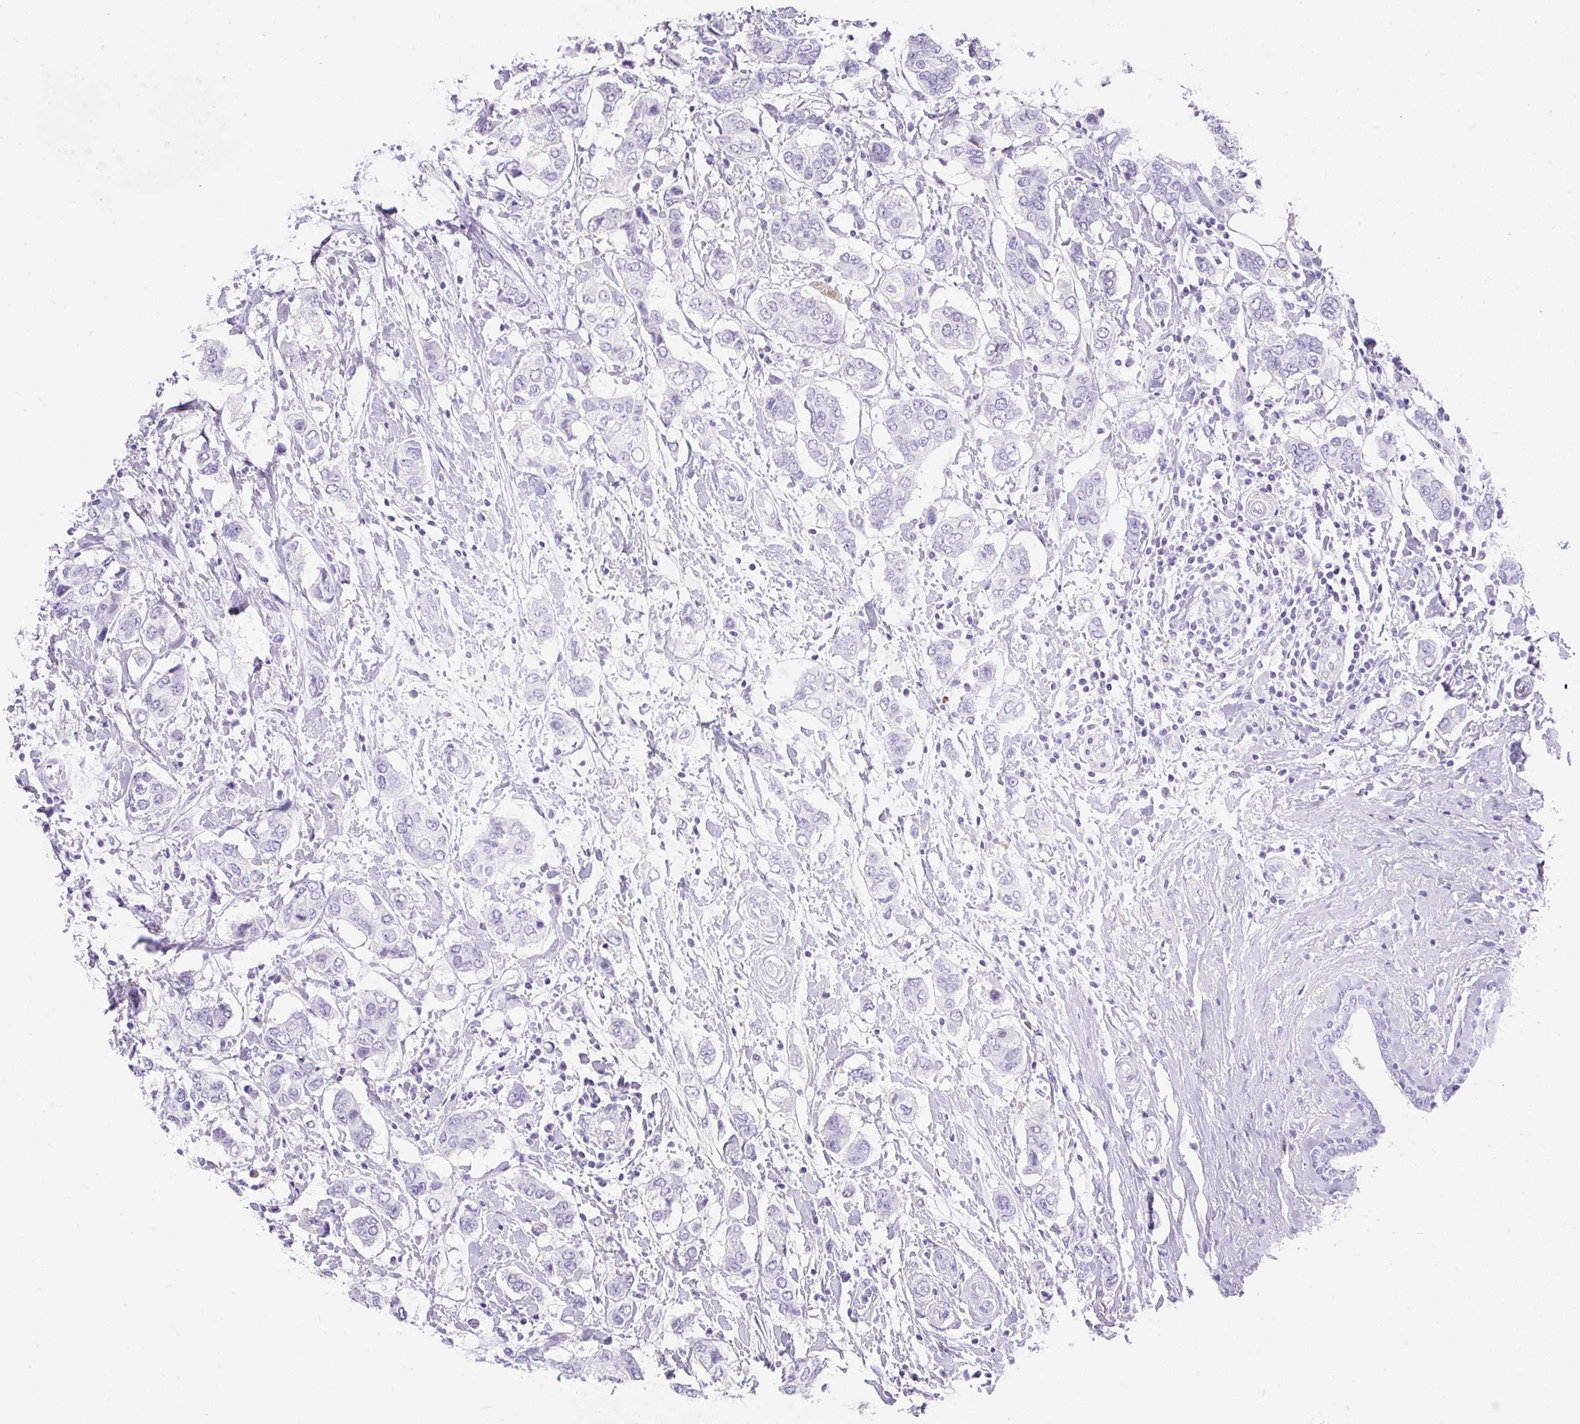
{"staining": {"intensity": "negative", "quantity": "none", "location": "none"}, "tissue": "breast cancer", "cell_type": "Tumor cells", "image_type": "cancer", "snomed": [{"axis": "morphology", "description": "Lobular carcinoma"}, {"axis": "topography", "description": "Breast"}], "caption": "Breast cancer (lobular carcinoma) was stained to show a protein in brown. There is no significant staining in tumor cells. (Stains: DAB (3,3'-diaminobenzidine) IHC with hematoxylin counter stain, Microscopy: brightfield microscopy at high magnification).", "gene": "APOC4-APOC2", "patient": {"sex": "female", "age": 51}}